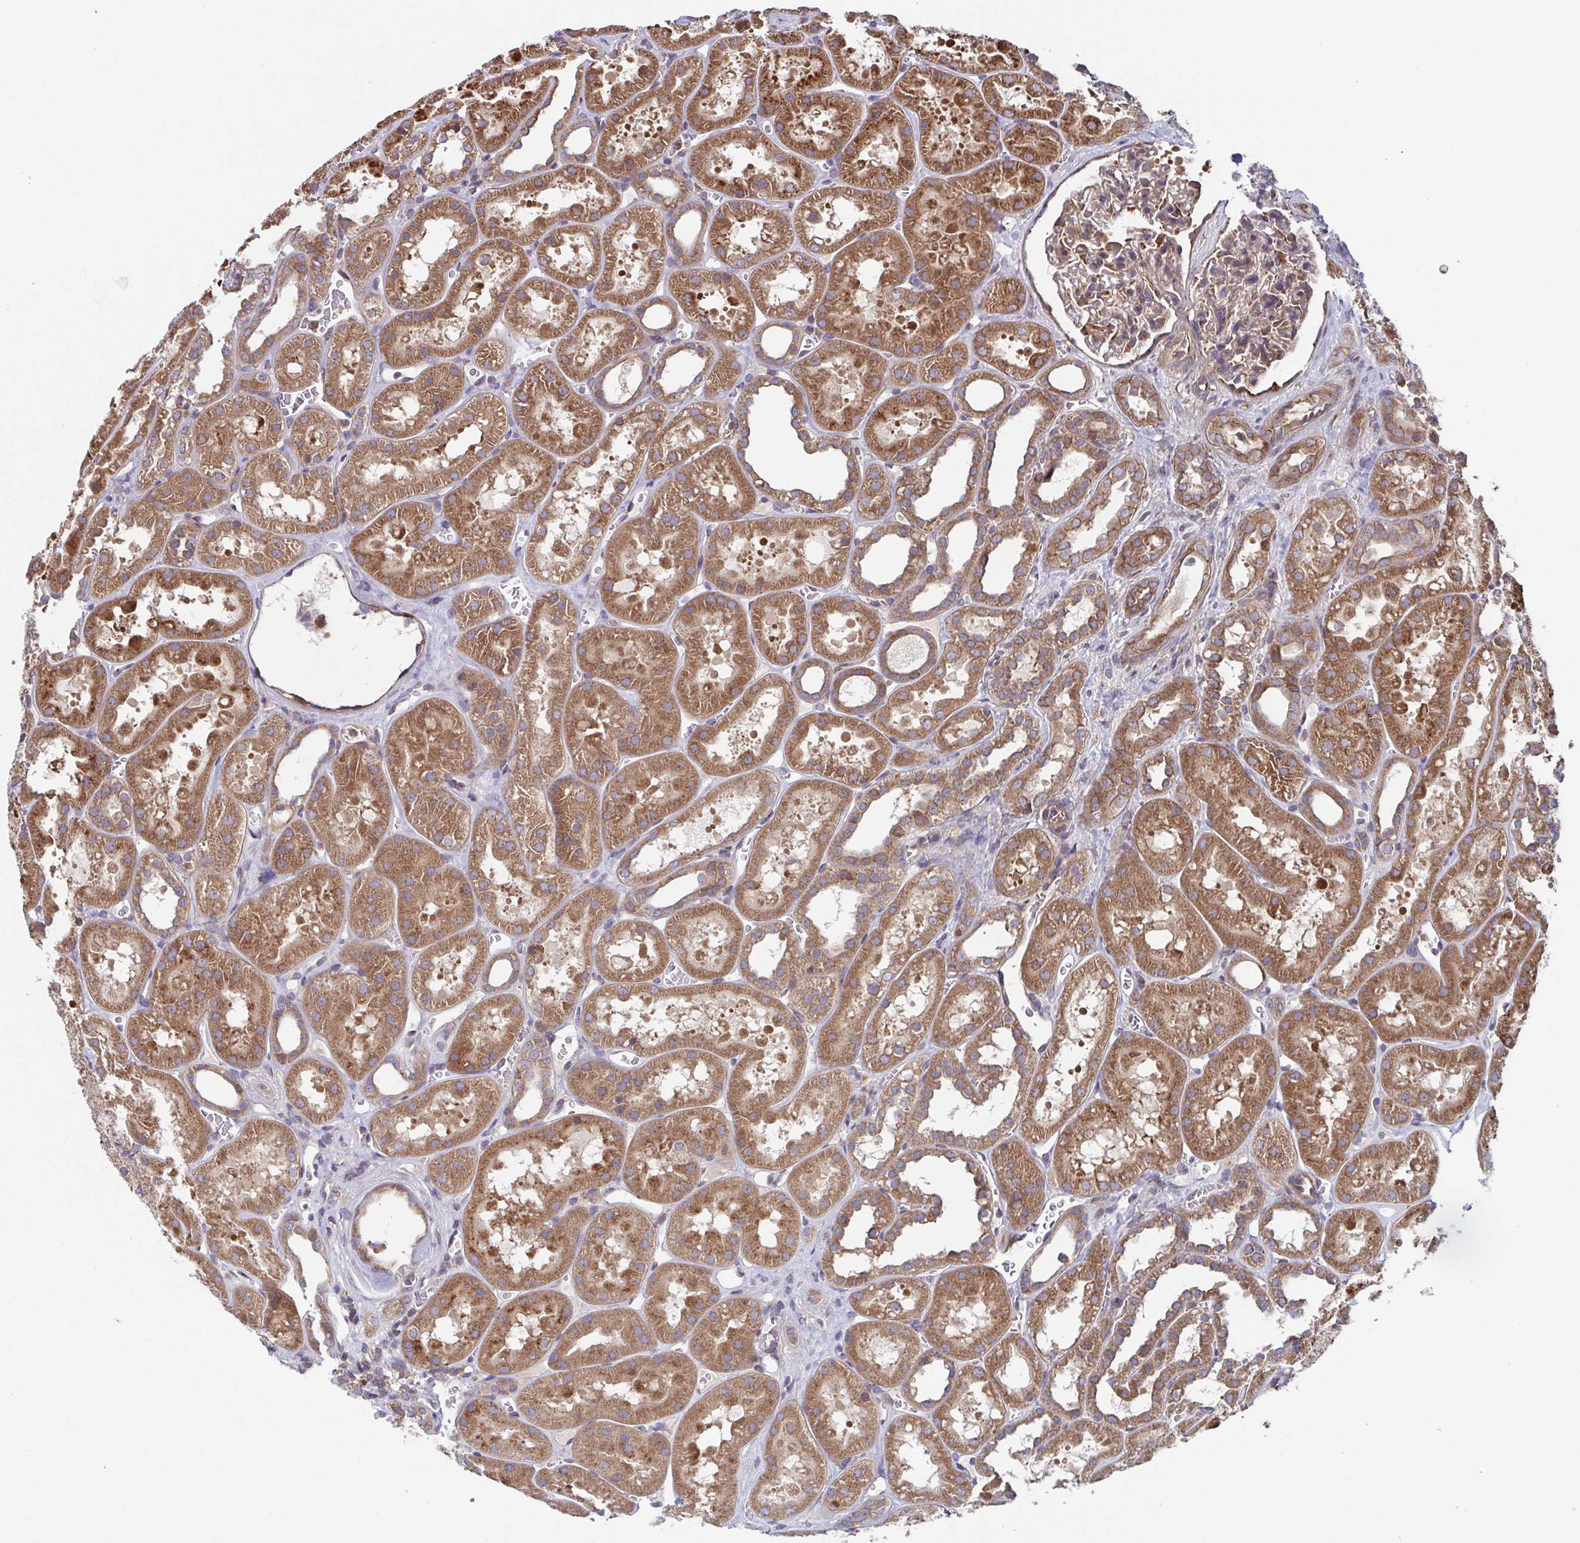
{"staining": {"intensity": "moderate", "quantity": "25%-75%", "location": "cytoplasmic/membranous"}, "tissue": "kidney", "cell_type": "Cells in glomeruli", "image_type": "normal", "snomed": [{"axis": "morphology", "description": "Normal tissue, NOS"}, {"axis": "topography", "description": "Kidney"}], "caption": "Normal kidney was stained to show a protein in brown. There is medium levels of moderate cytoplasmic/membranous staining in approximately 25%-75% of cells in glomeruli.", "gene": "COPB1", "patient": {"sex": "female", "age": 41}}